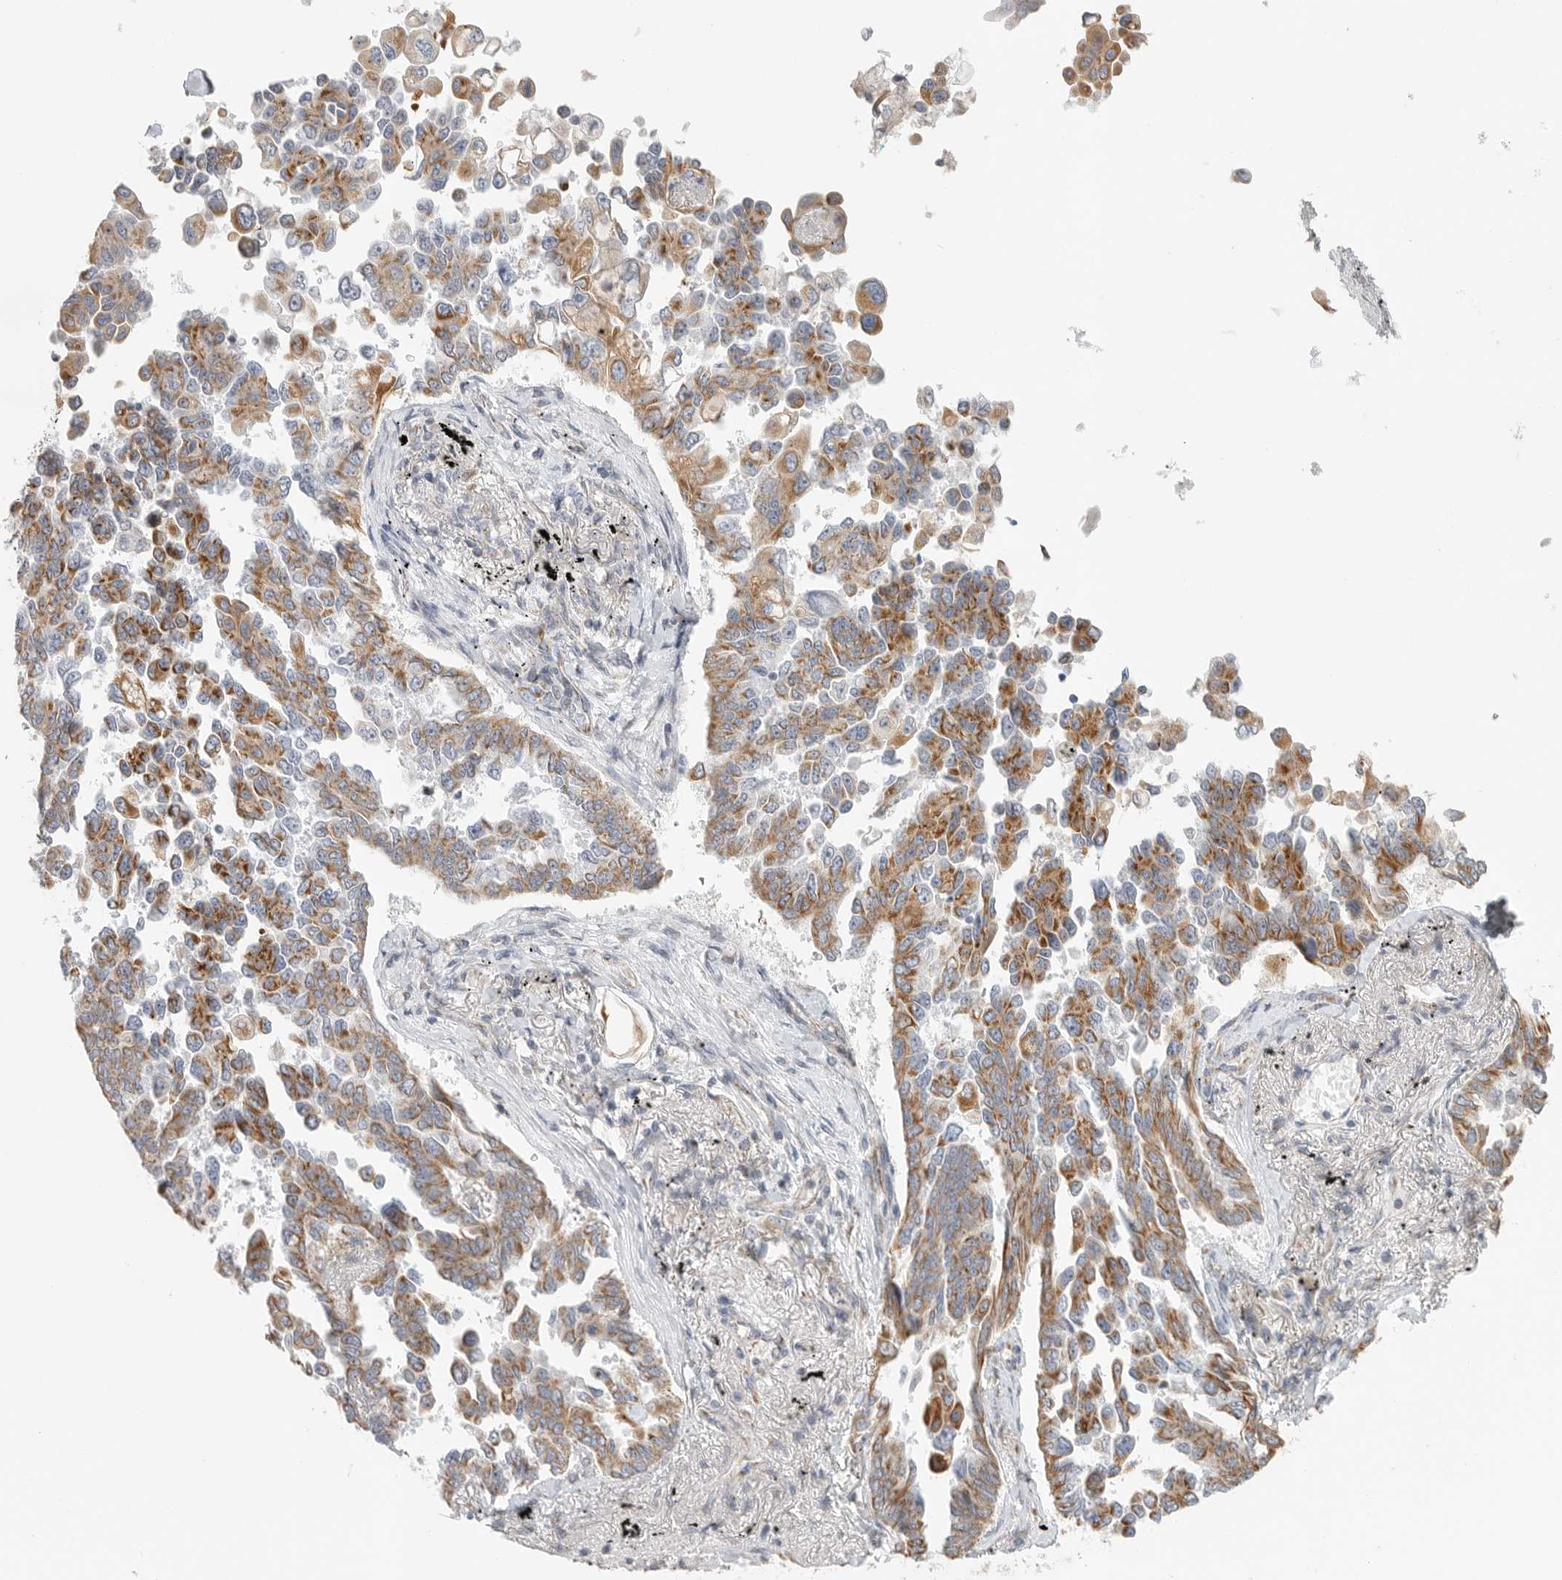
{"staining": {"intensity": "moderate", "quantity": ">75%", "location": "cytoplasmic/membranous"}, "tissue": "lung cancer", "cell_type": "Tumor cells", "image_type": "cancer", "snomed": [{"axis": "morphology", "description": "Adenocarcinoma, NOS"}, {"axis": "topography", "description": "Lung"}], "caption": "Immunohistochemical staining of human lung adenocarcinoma shows medium levels of moderate cytoplasmic/membranous positivity in about >75% of tumor cells.", "gene": "SLC25A26", "patient": {"sex": "female", "age": 67}}